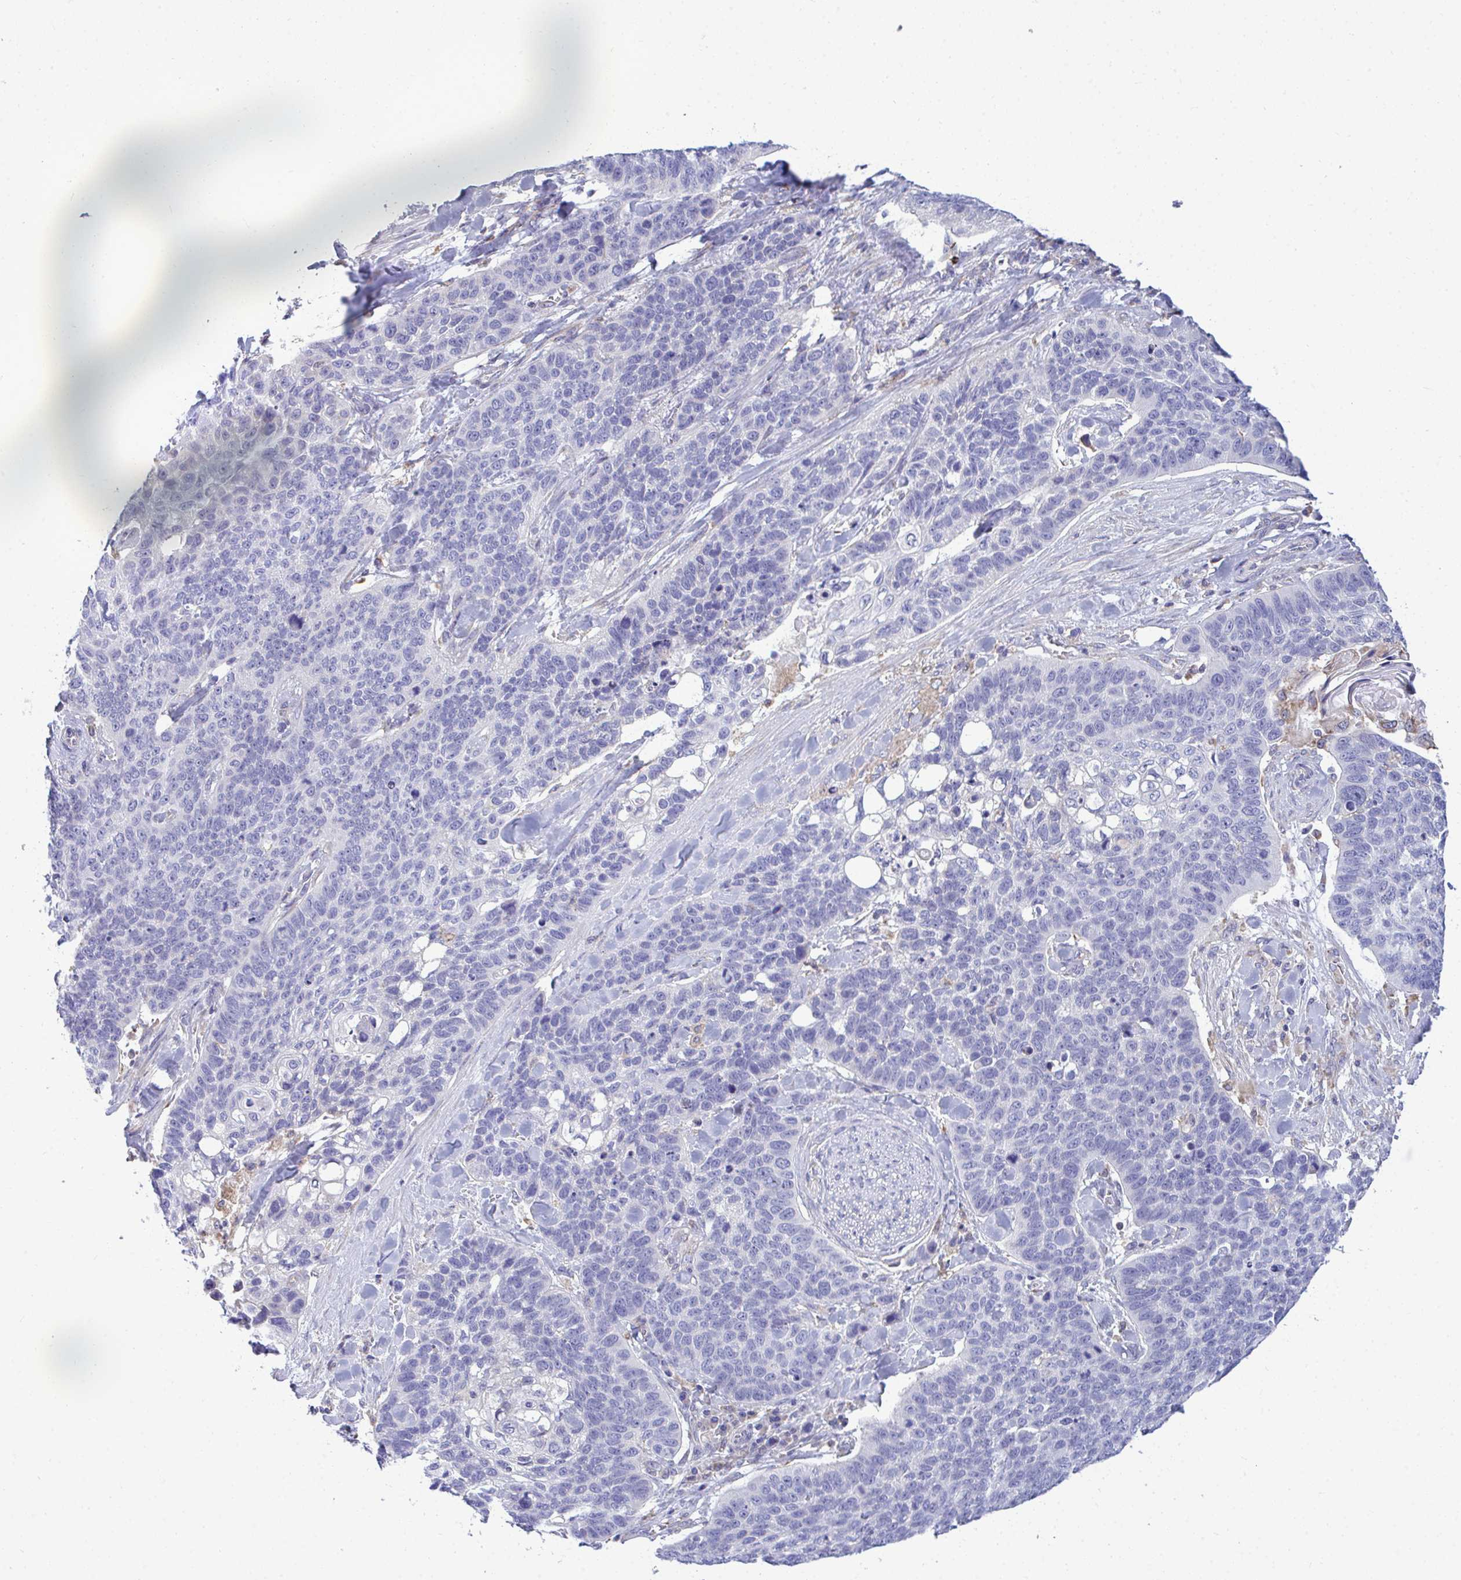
{"staining": {"intensity": "negative", "quantity": "none", "location": "none"}, "tissue": "lung cancer", "cell_type": "Tumor cells", "image_type": "cancer", "snomed": [{"axis": "morphology", "description": "Squamous cell carcinoma, NOS"}, {"axis": "topography", "description": "Lung"}], "caption": "High magnification brightfield microscopy of squamous cell carcinoma (lung) stained with DAB (brown) and counterstained with hematoxylin (blue): tumor cells show no significant staining.", "gene": "PIGK", "patient": {"sex": "male", "age": 62}}